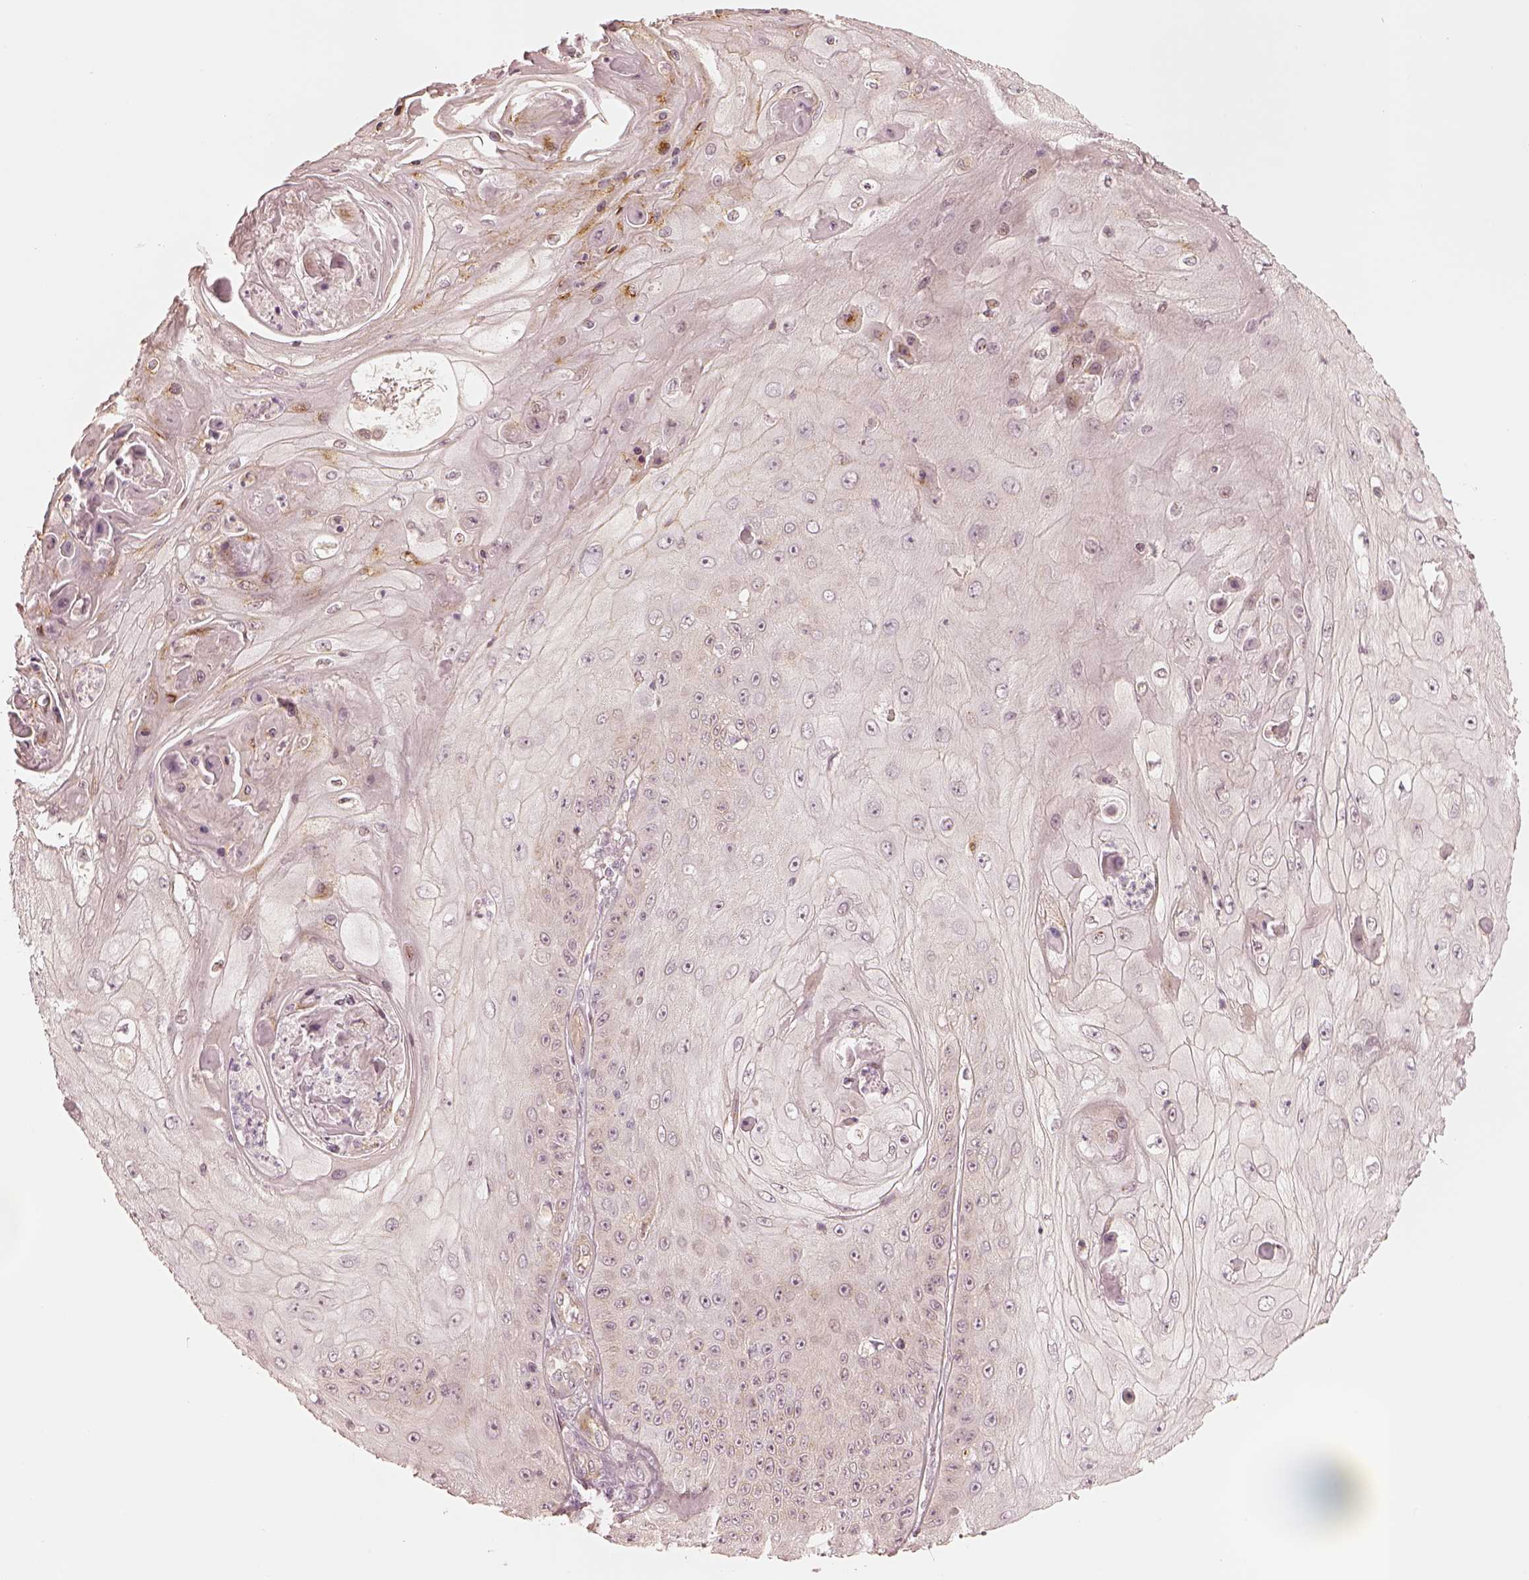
{"staining": {"intensity": "negative", "quantity": "none", "location": "none"}, "tissue": "skin cancer", "cell_type": "Tumor cells", "image_type": "cancer", "snomed": [{"axis": "morphology", "description": "Squamous cell carcinoma, NOS"}, {"axis": "topography", "description": "Skin"}], "caption": "Tumor cells show no significant positivity in skin cancer (squamous cell carcinoma). (Brightfield microscopy of DAB immunohistochemistry (IHC) at high magnification).", "gene": "GORASP2", "patient": {"sex": "male", "age": 70}}